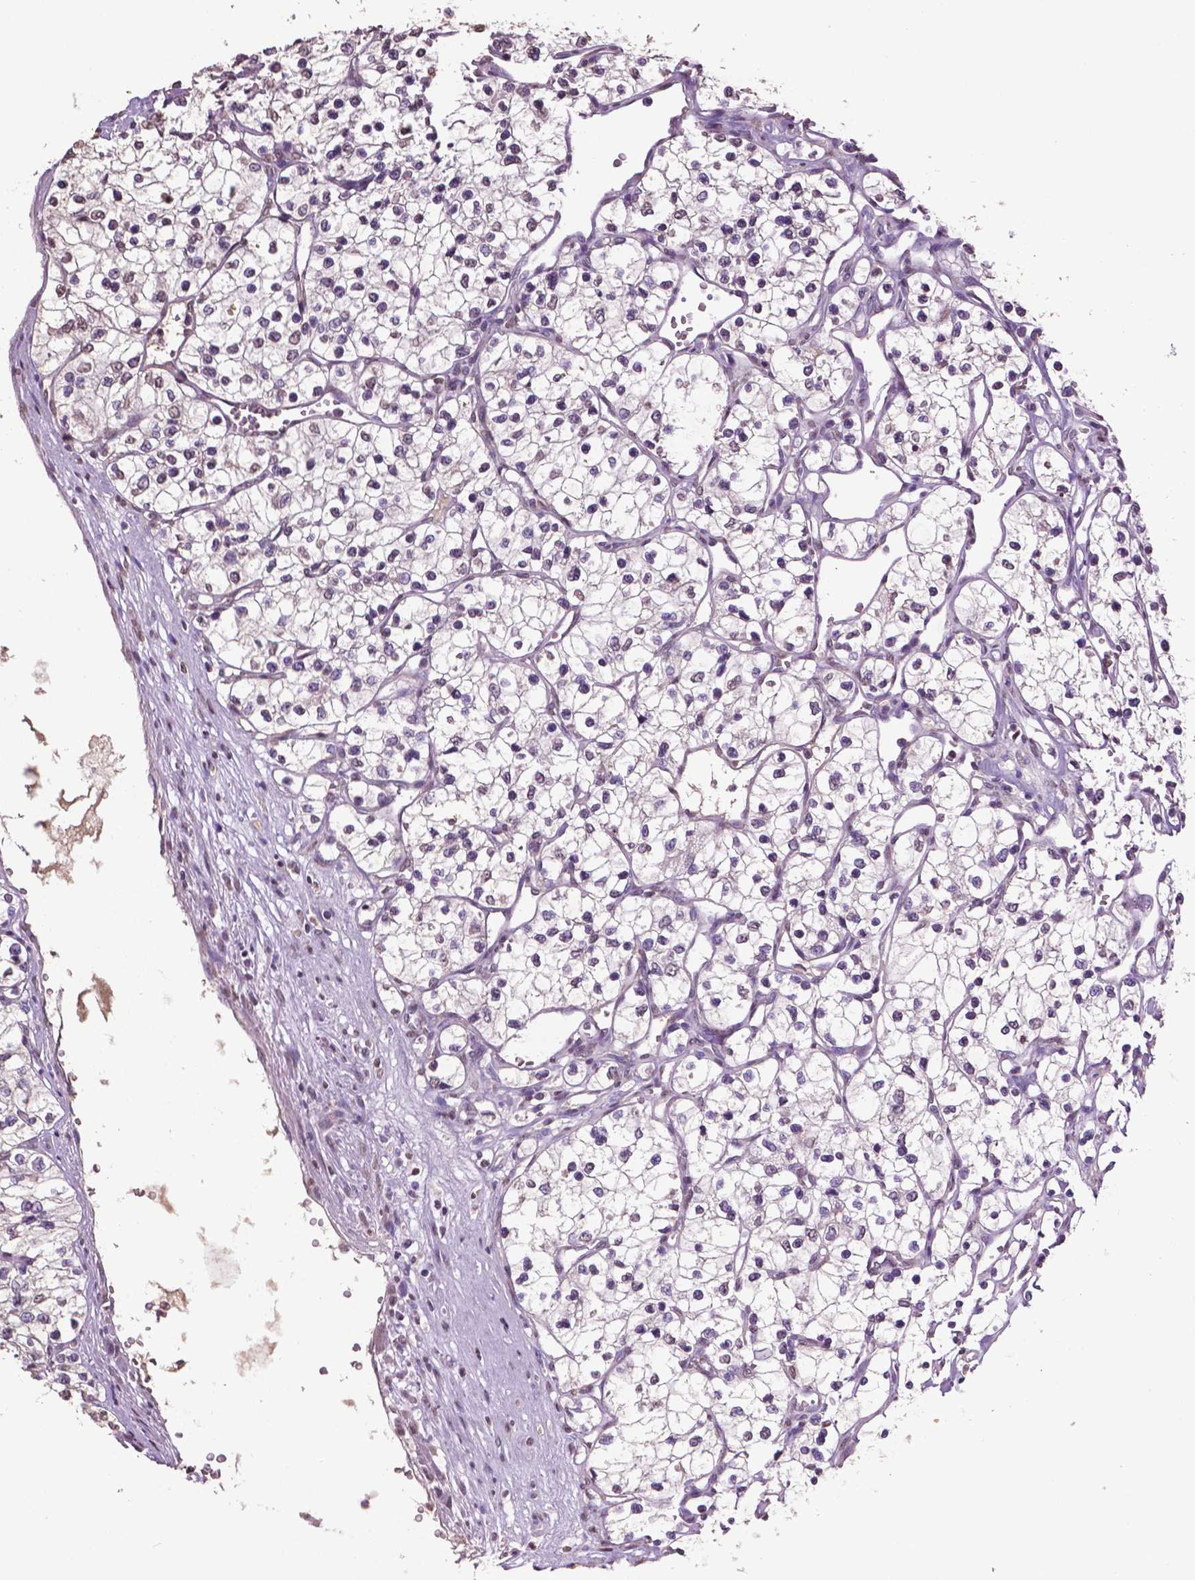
{"staining": {"intensity": "negative", "quantity": "none", "location": "none"}, "tissue": "renal cancer", "cell_type": "Tumor cells", "image_type": "cancer", "snomed": [{"axis": "morphology", "description": "Adenocarcinoma, NOS"}, {"axis": "topography", "description": "Kidney"}], "caption": "A high-resolution micrograph shows immunohistochemistry (IHC) staining of renal cancer (adenocarcinoma), which demonstrates no significant positivity in tumor cells. (Brightfield microscopy of DAB immunohistochemistry (IHC) at high magnification).", "gene": "RUNX3", "patient": {"sex": "female", "age": 69}}